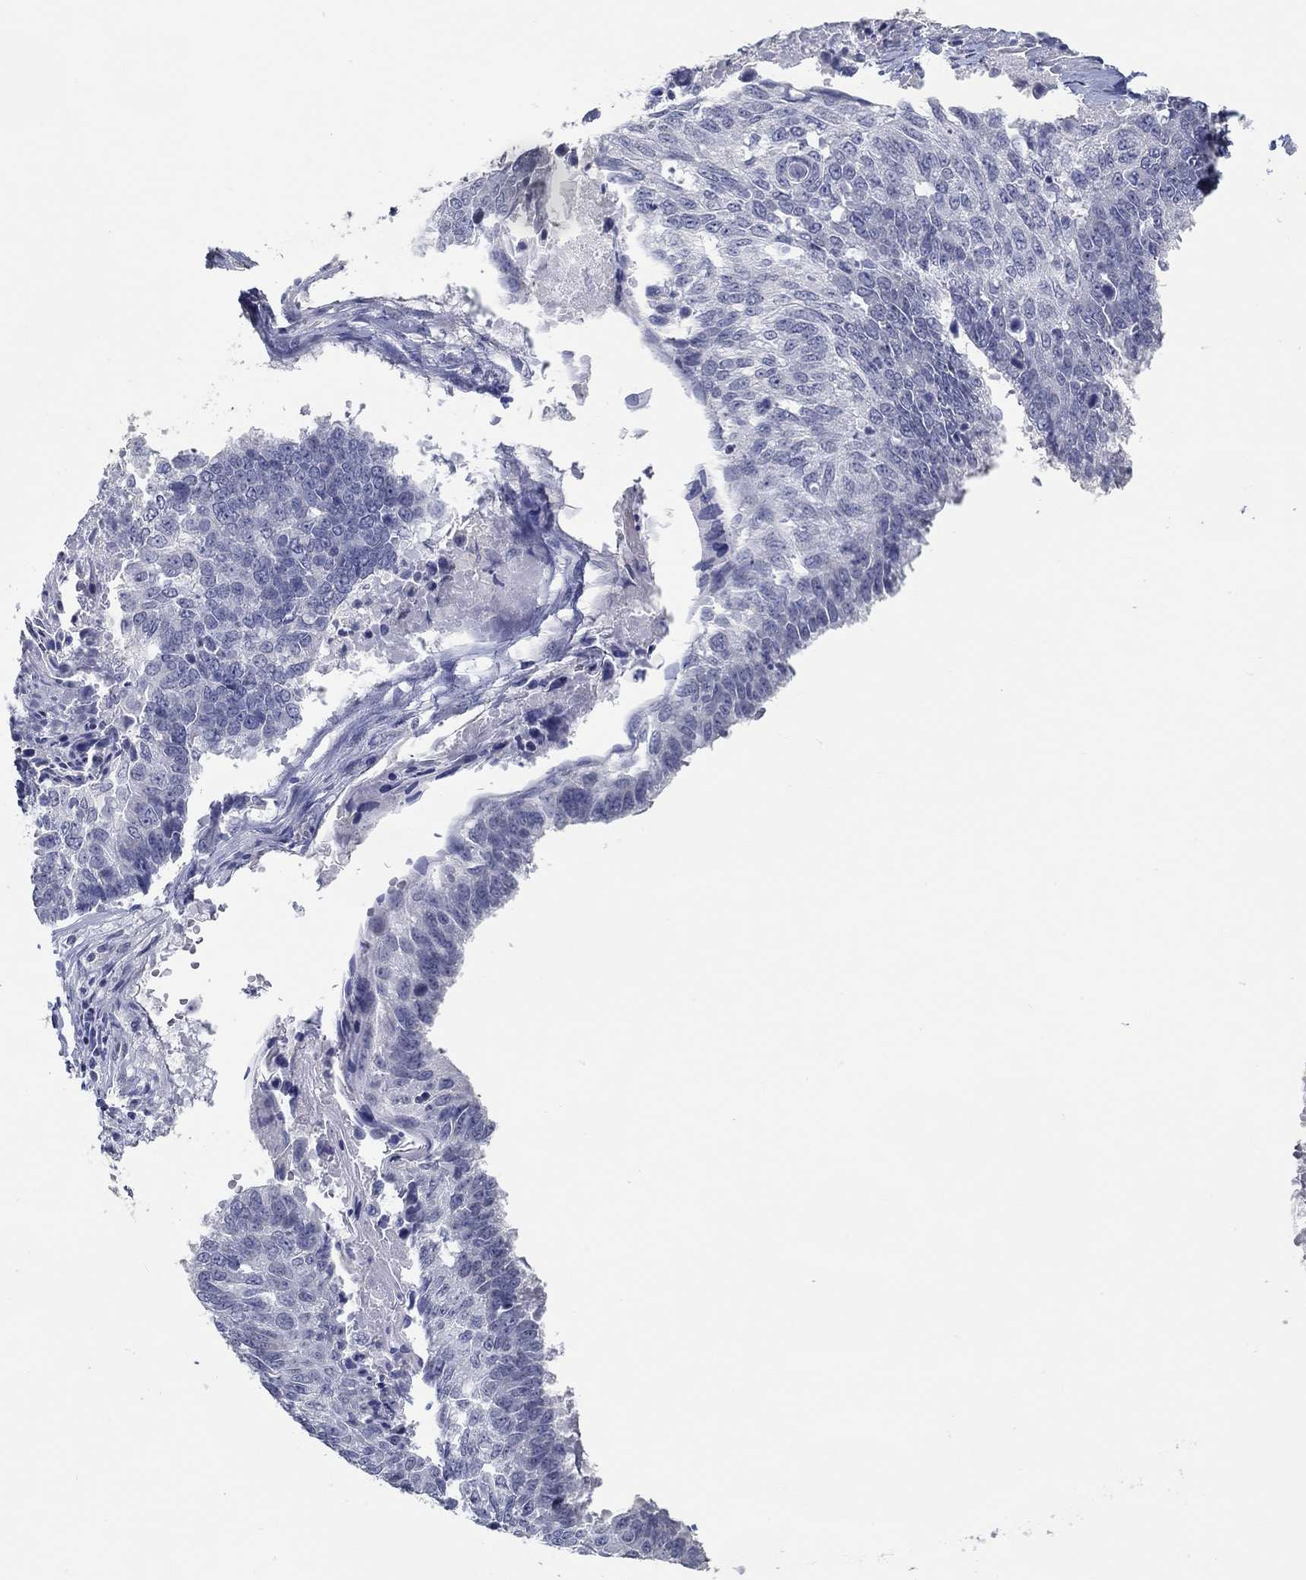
{"staining": {"intensity": "negative", "quantity": "none", "location": "none"}, "tissue": "lung cancer", "cell_type": "Tumor cells", "image_type": "cancer", "snomed": [{"axis": "morphology", "description": "Squamous cell carcinoma, NOS"}, {"axis": "topography", "description": "Lung"}], "caption": "Tumor cells are negative for brown protein staining in lung squamous cell carcinoma.", "gene": "NUP155", "patient": {"sex": "male", "age": 73}}